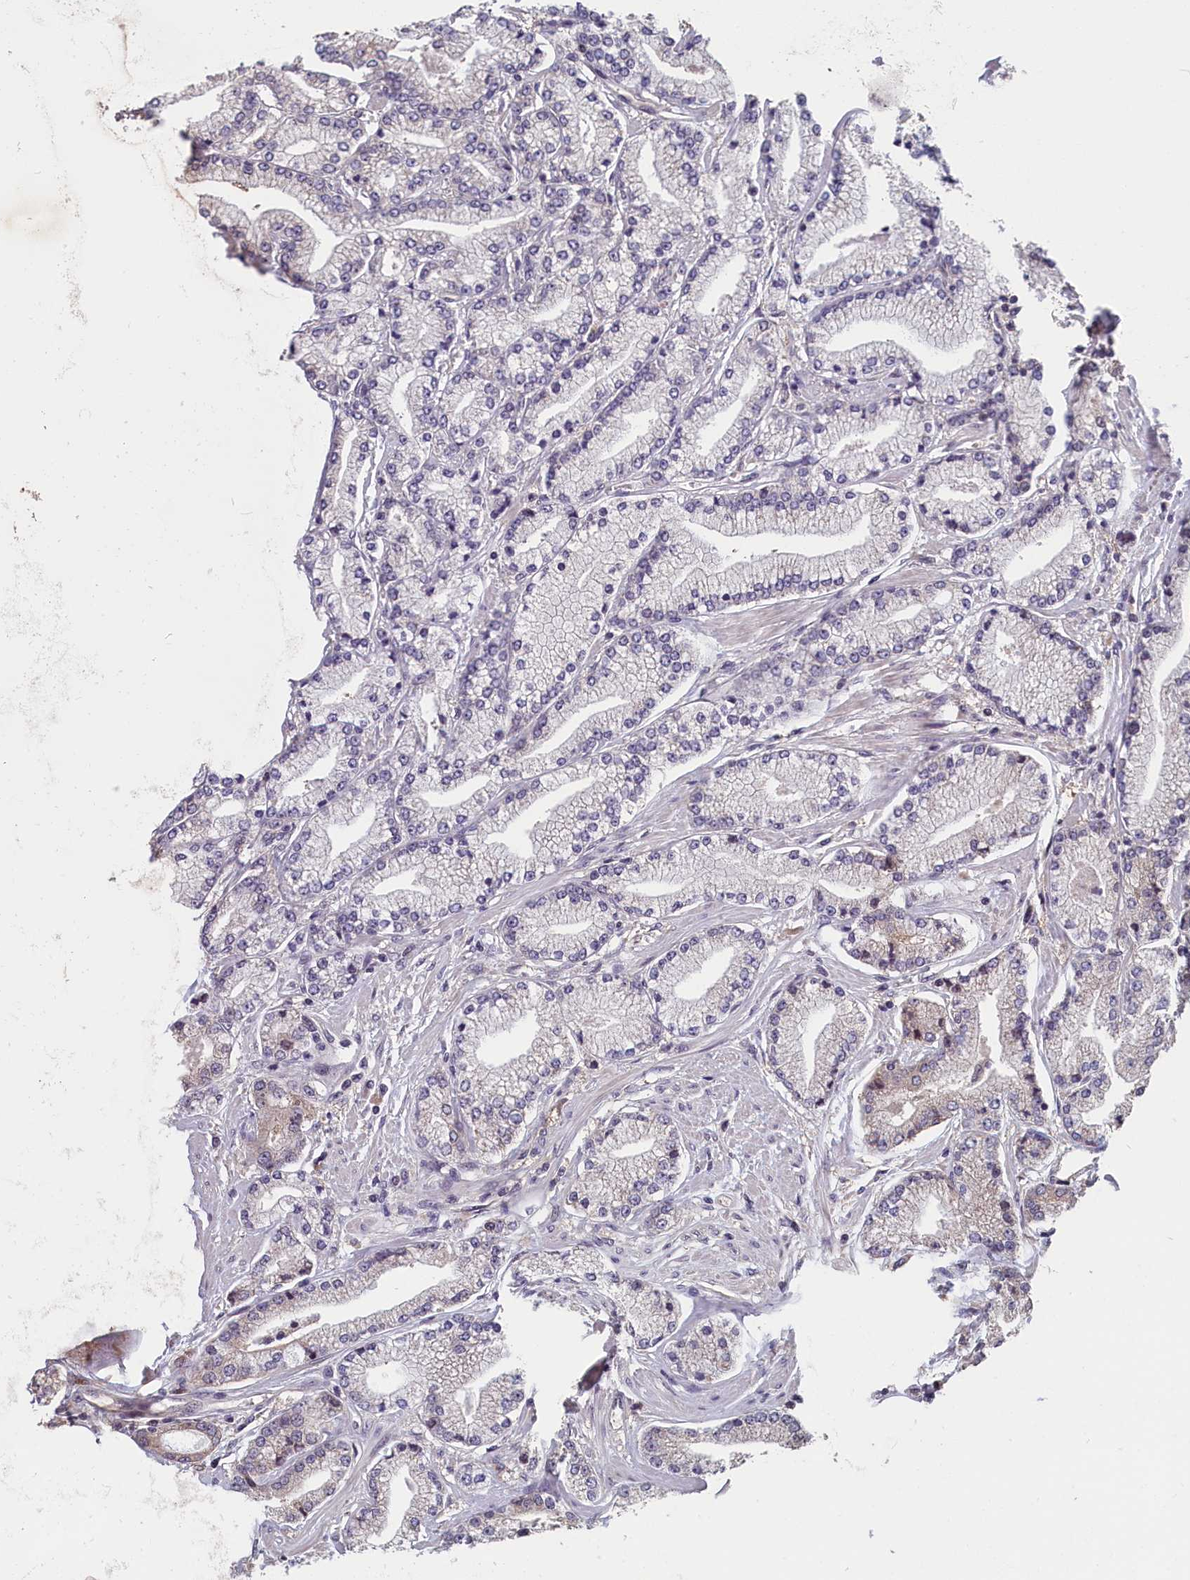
{"staining": {"intensity": "negative", "quantity": "none", "location": "none"}, "tissue": "prostate cancer", "cell_type": "Tumor cells", "image_type": "cancer", "snomed": [{"axis": "morphology", "description": "Adenocarcinoma, High grade"}, {"axis": "topography", "description": "Prostate"}], "caption": "There is no significant expression in tumor cells of prostate cancer (high-grade adenocarcinoma).", "gene": "TMEM116", "patient": {"sex": "male", "age": 67}}